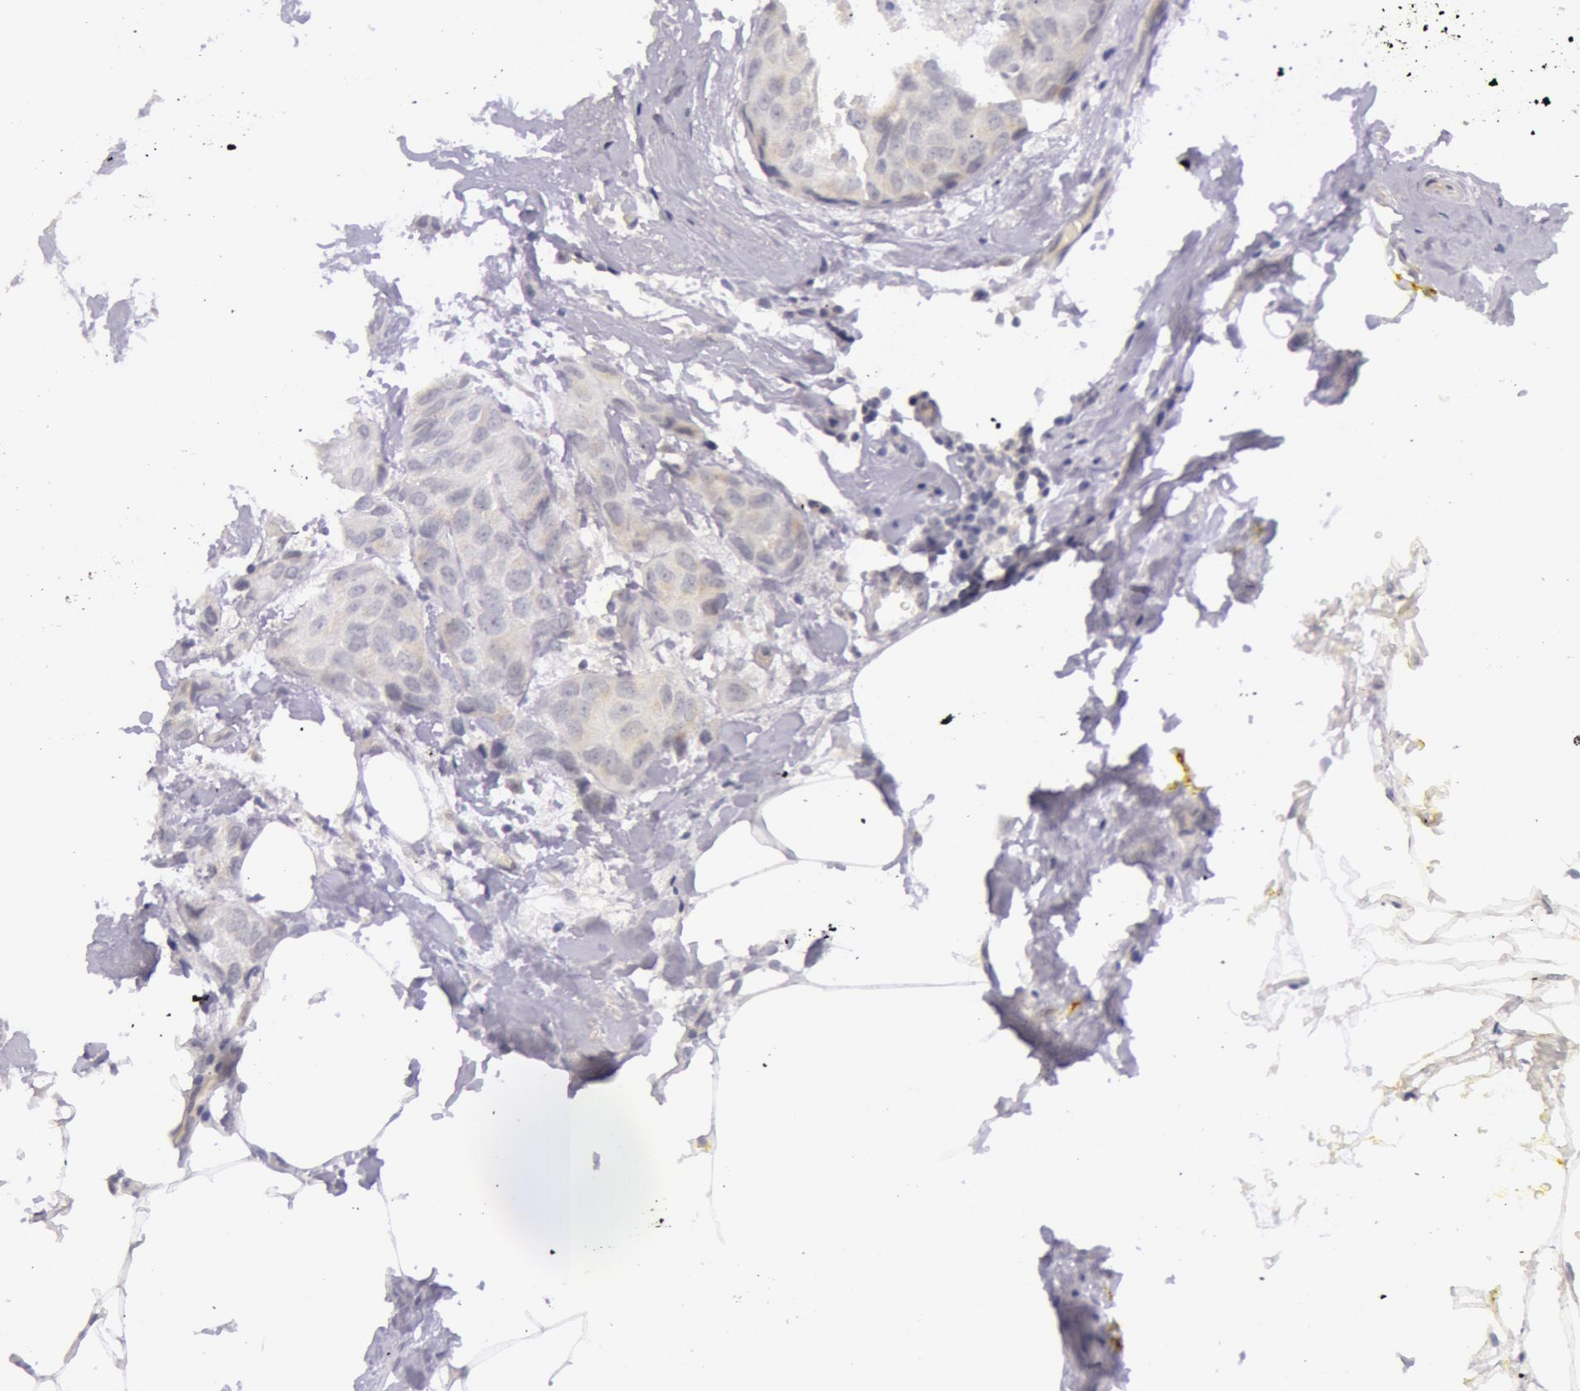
{"staining": {"intensity": "negative", "quantity": "none", "location": "none"}, "tissue": "breast cancer", "cell_type": "Tumor cells", "image_type": "cancer", "snomed": [{"axis": "morphology", "description": "Duct carcinoma"}, {"axis": "topography", "description": "Breast"}], "caption": "Infiltrating ductal carcinoma (breast) was stained to show a protein in brown. There is no significant positivity in tumor cells. The staining is performed using DAB (3,3'-diaminobenzidine) brown chromogen with nuclei counter-stained in using hematoxylin.", "gene": "RBMY1F", "patient": {"sex": "female", "age": 68}}